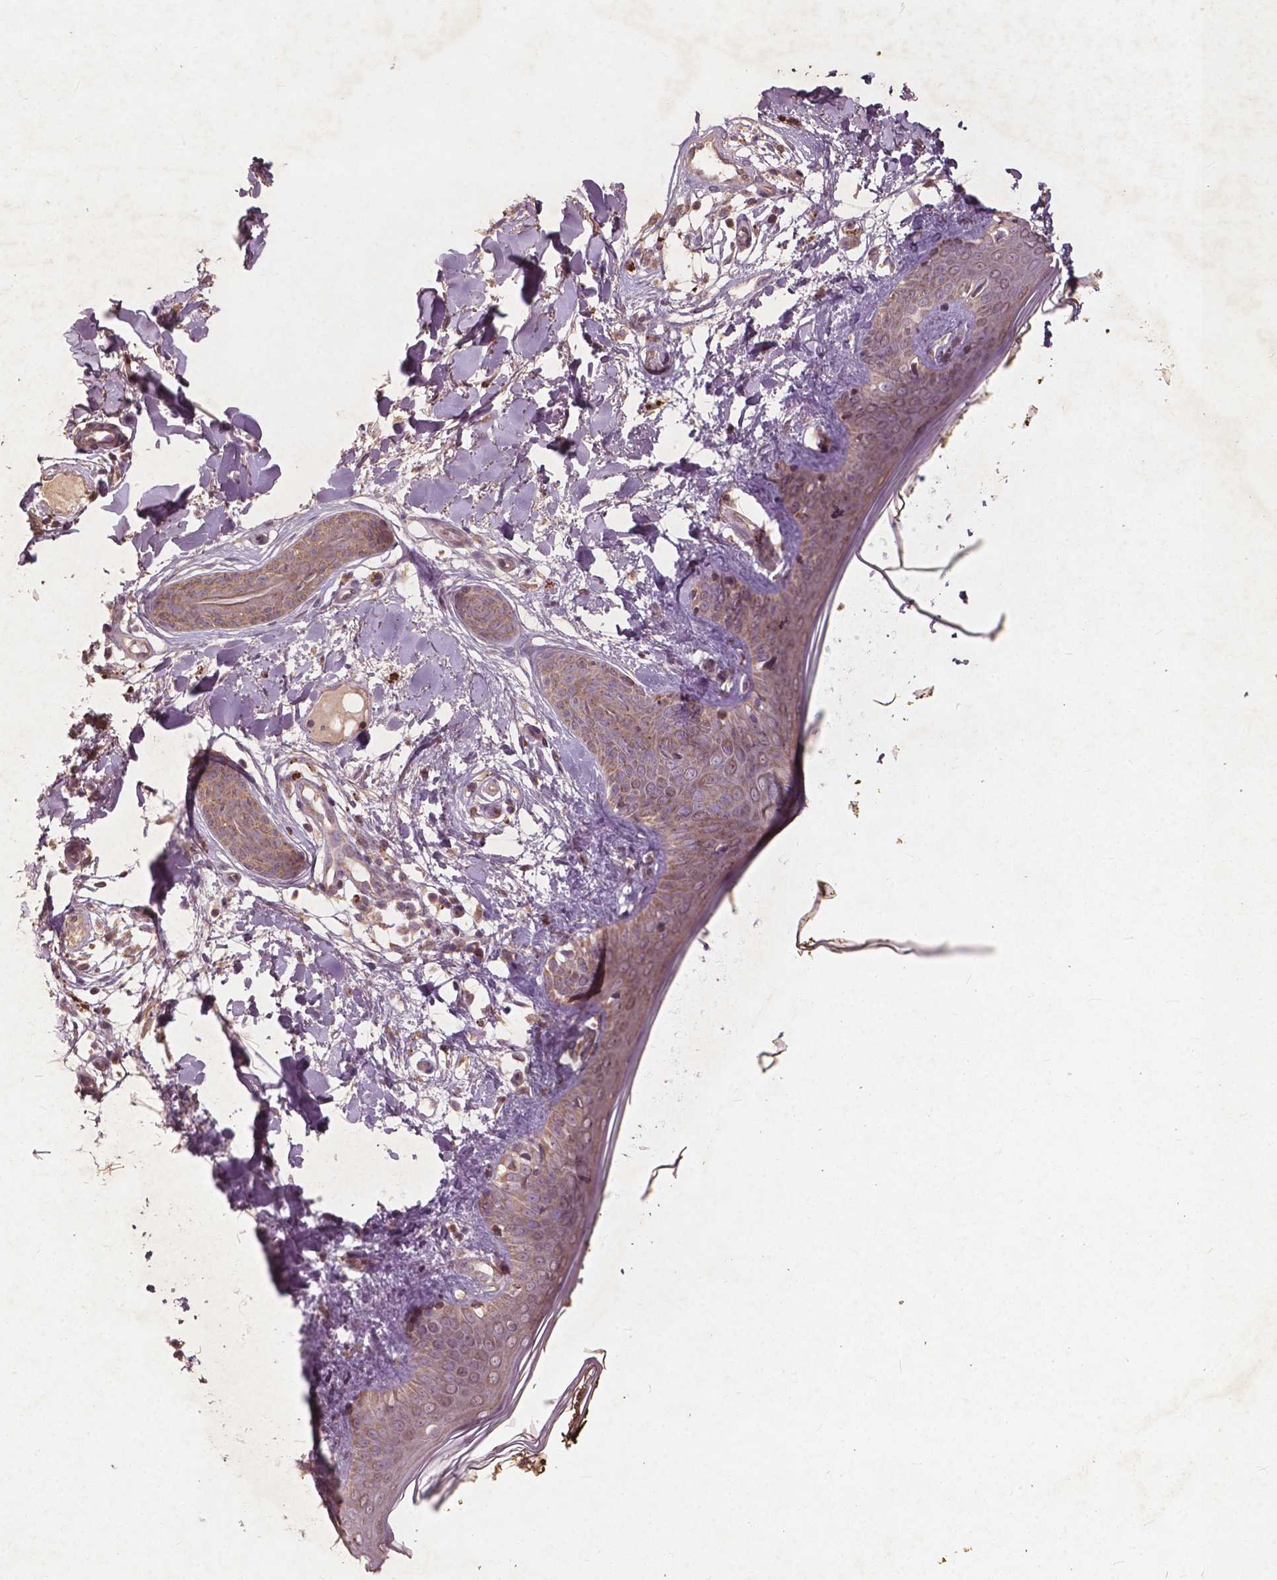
{"staining": {"intensity": "negative", "quantity": "none", "location": "none"}, "tissue": "skin", "cell_type": "Fibroblasts", "image_type": "normal", "snomed": [{"axis": "morphology", "description": "Normal tissue, NOS"}, {"axis": "topography", "description": "Skin"}], "caption": "The histopathology image shows no significant positivity in fibroblasts of skin. Brightfield microscopy of immunohistochemistry (IHC) stained with DAB (brown) and hematoxylin (blue), captured at high magnification.", "gene": "ST6GALNAC5", "patient": {"sex": "female", "age": 34}}